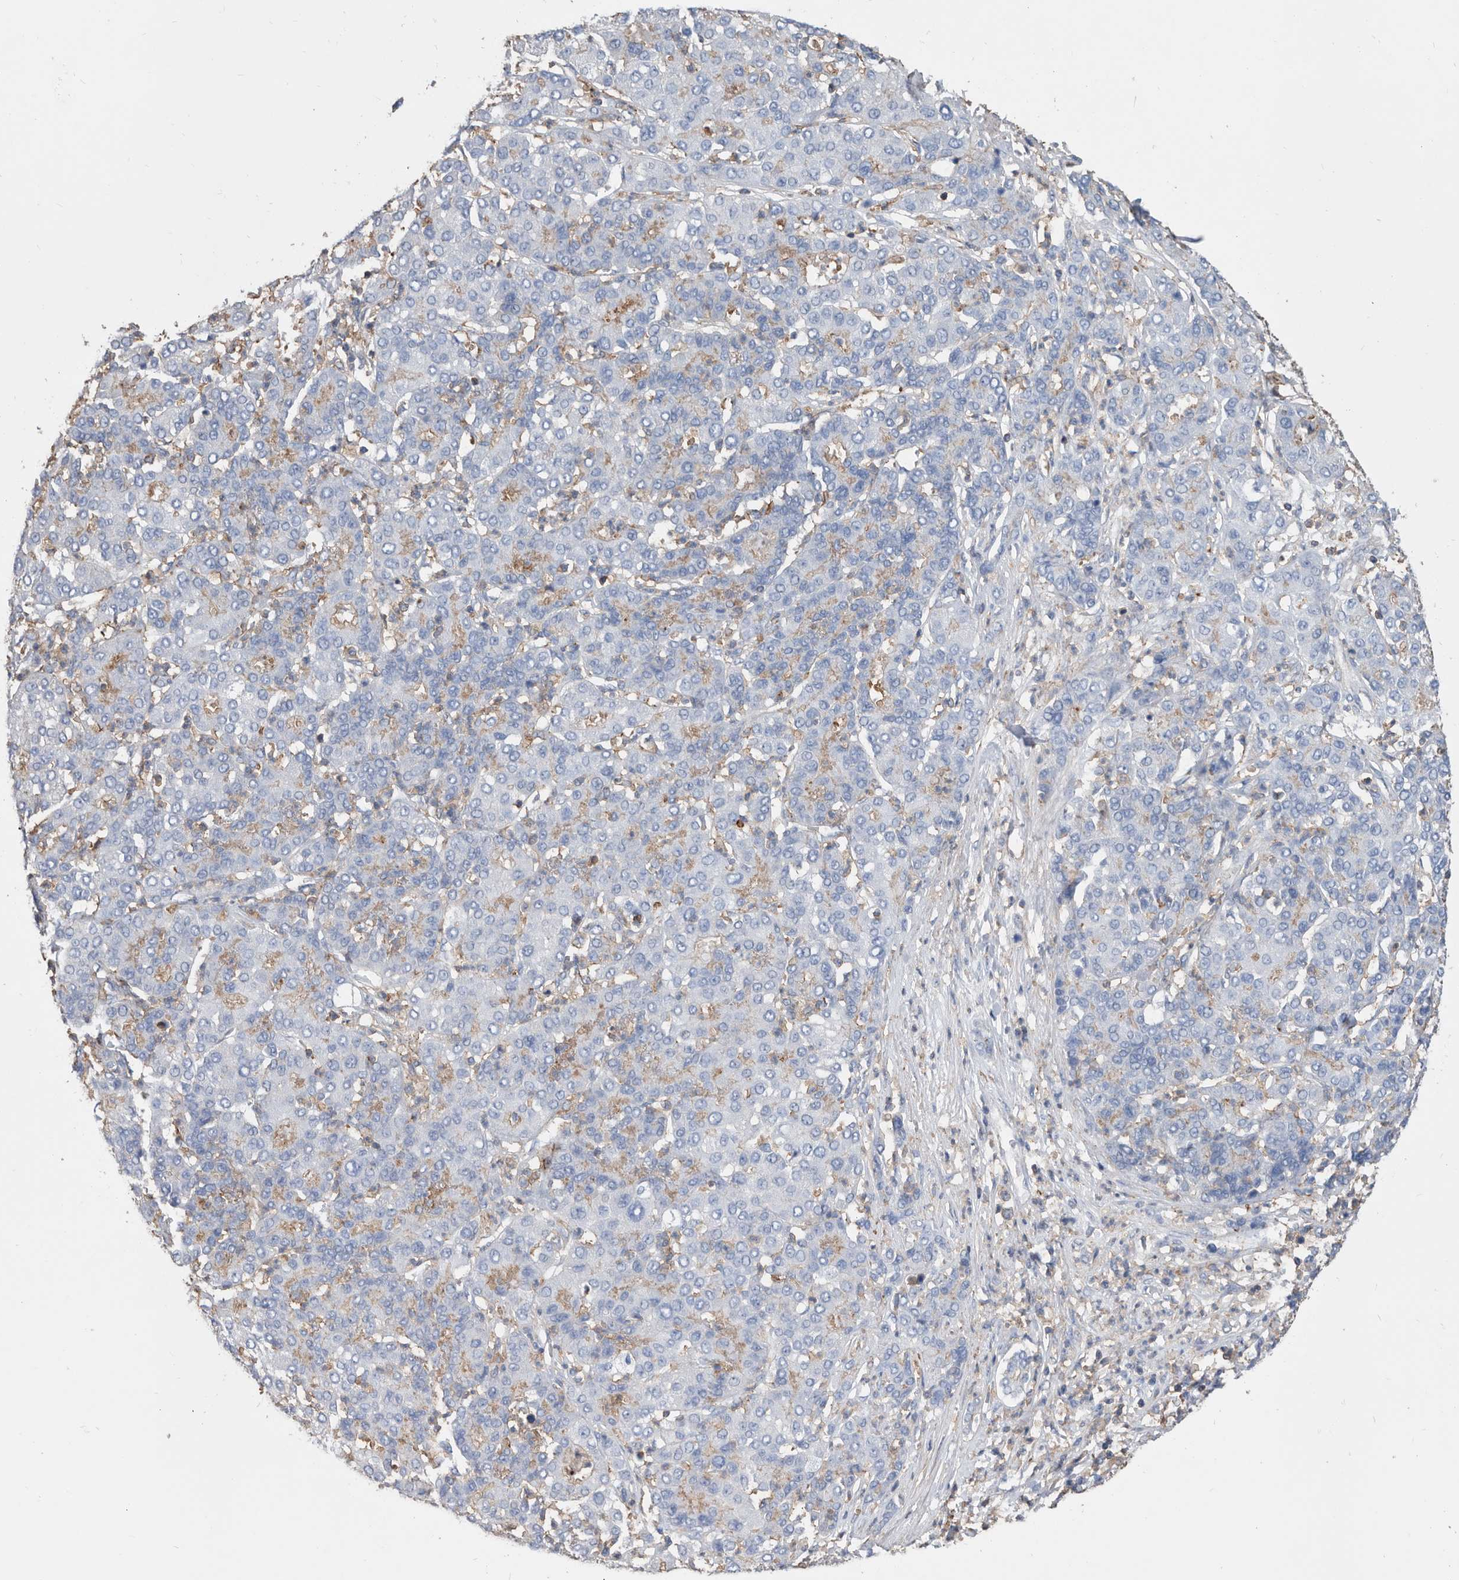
{"staining": {"intensity": "negative", "quantity": "none", "location": "none"}, "tissue": "liver cancer", "cell_type": "Tumor cells", "image_type": "cancer", "snomed": [{"axis": "morphology", "description": "Carcinoma, Hepatocellular, NOS"}, {"axis": "topography", "description": "Liver"}], "caption": "Tumor cells are negative for brown protein staining in liver cancer.", "gene": "MS4A4A", "patient": {"sex": "male", "age": 65}}